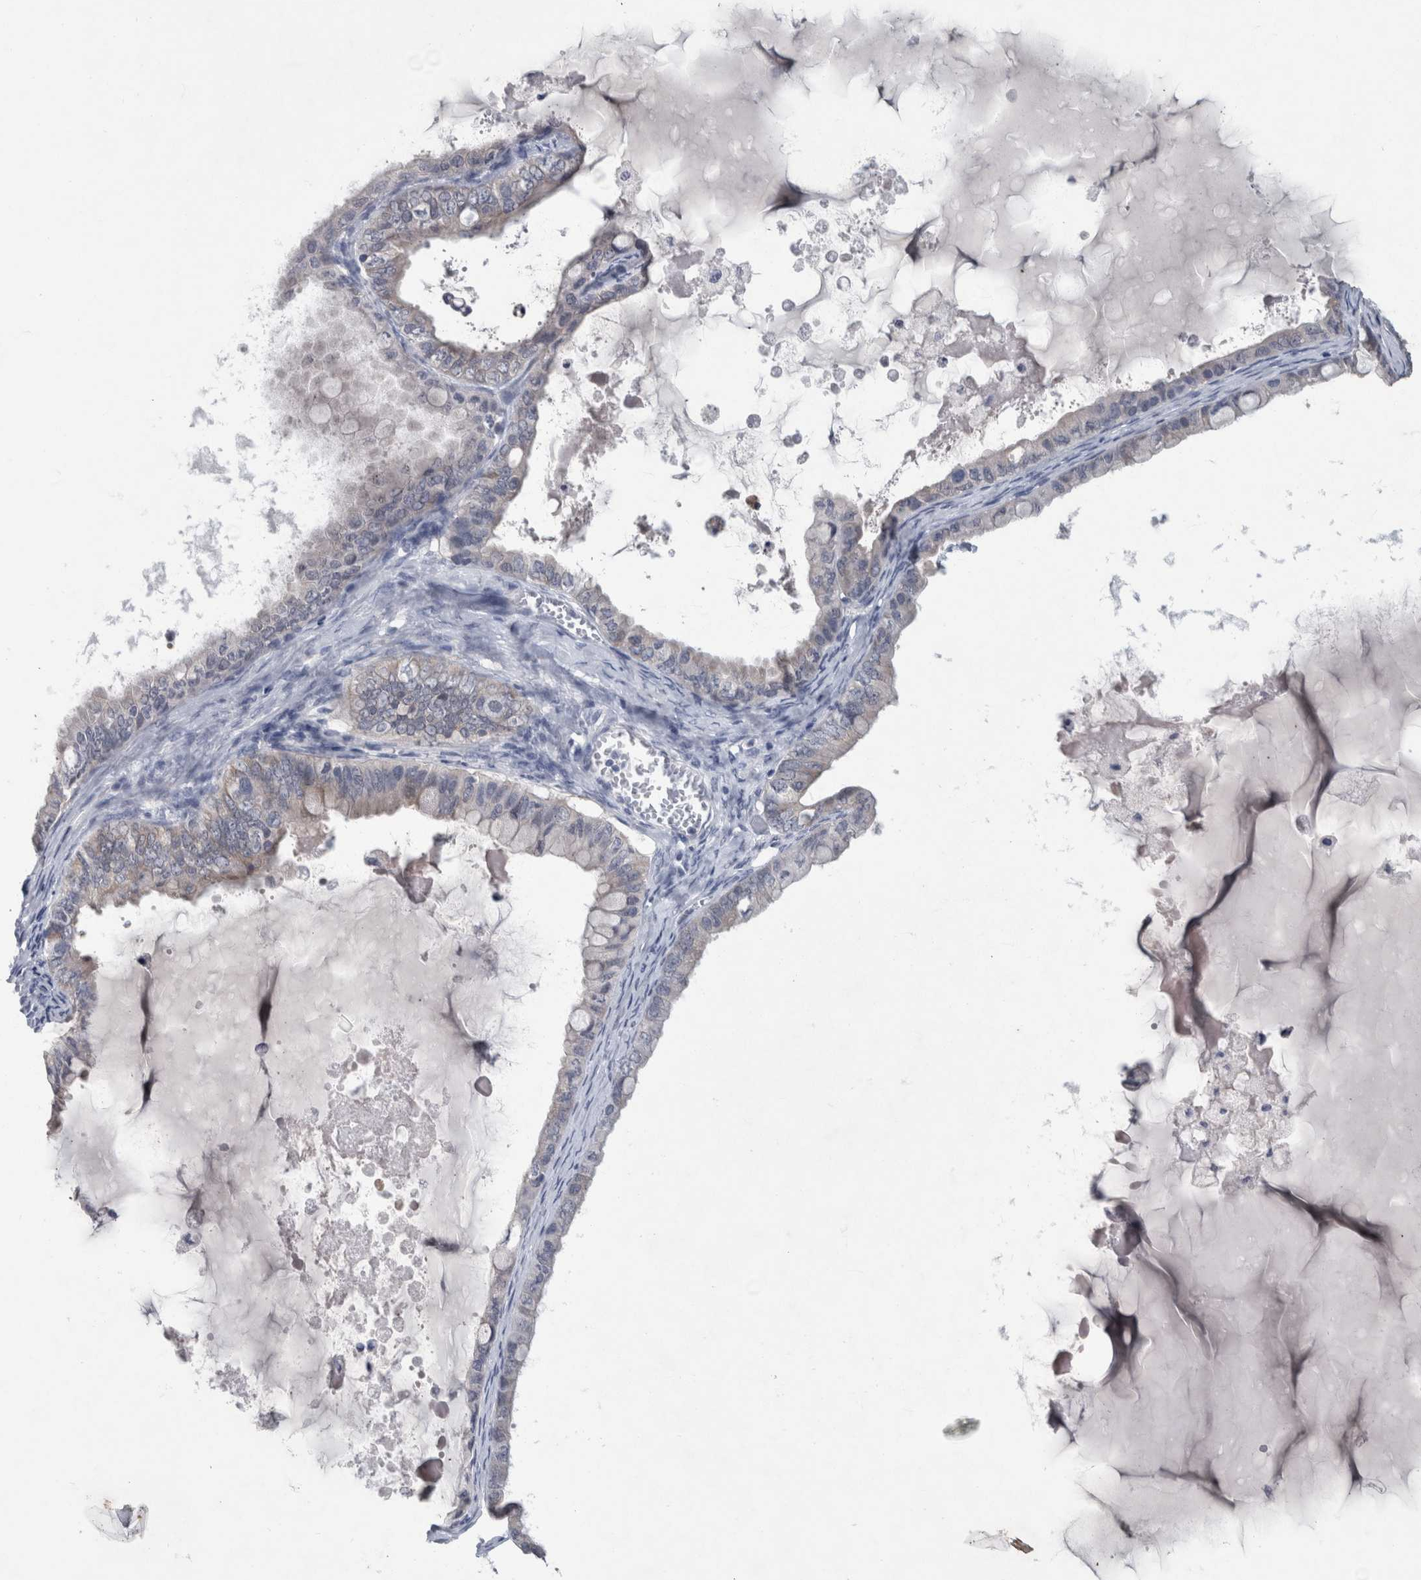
{"staining": {"intensity": "negative", "quantity": "none", "location": "none"}, "tissue": "ovarian cancer", "cell_type": "Tumor cells", "image_type": "cancer", "snomed": [{"axis": "morphology", "description": "Cystadenocarcinoma, mucinous, NOS"}, {"axis": "topography", "description": "Ovary"}], "caption": "Human ovarian cancer stained for a protein using immunohistochemistry (IHC) exhibits no expression in tumor cells.", "gene": "FAM83H", "patient": {"sex": "female", "age": 80}}